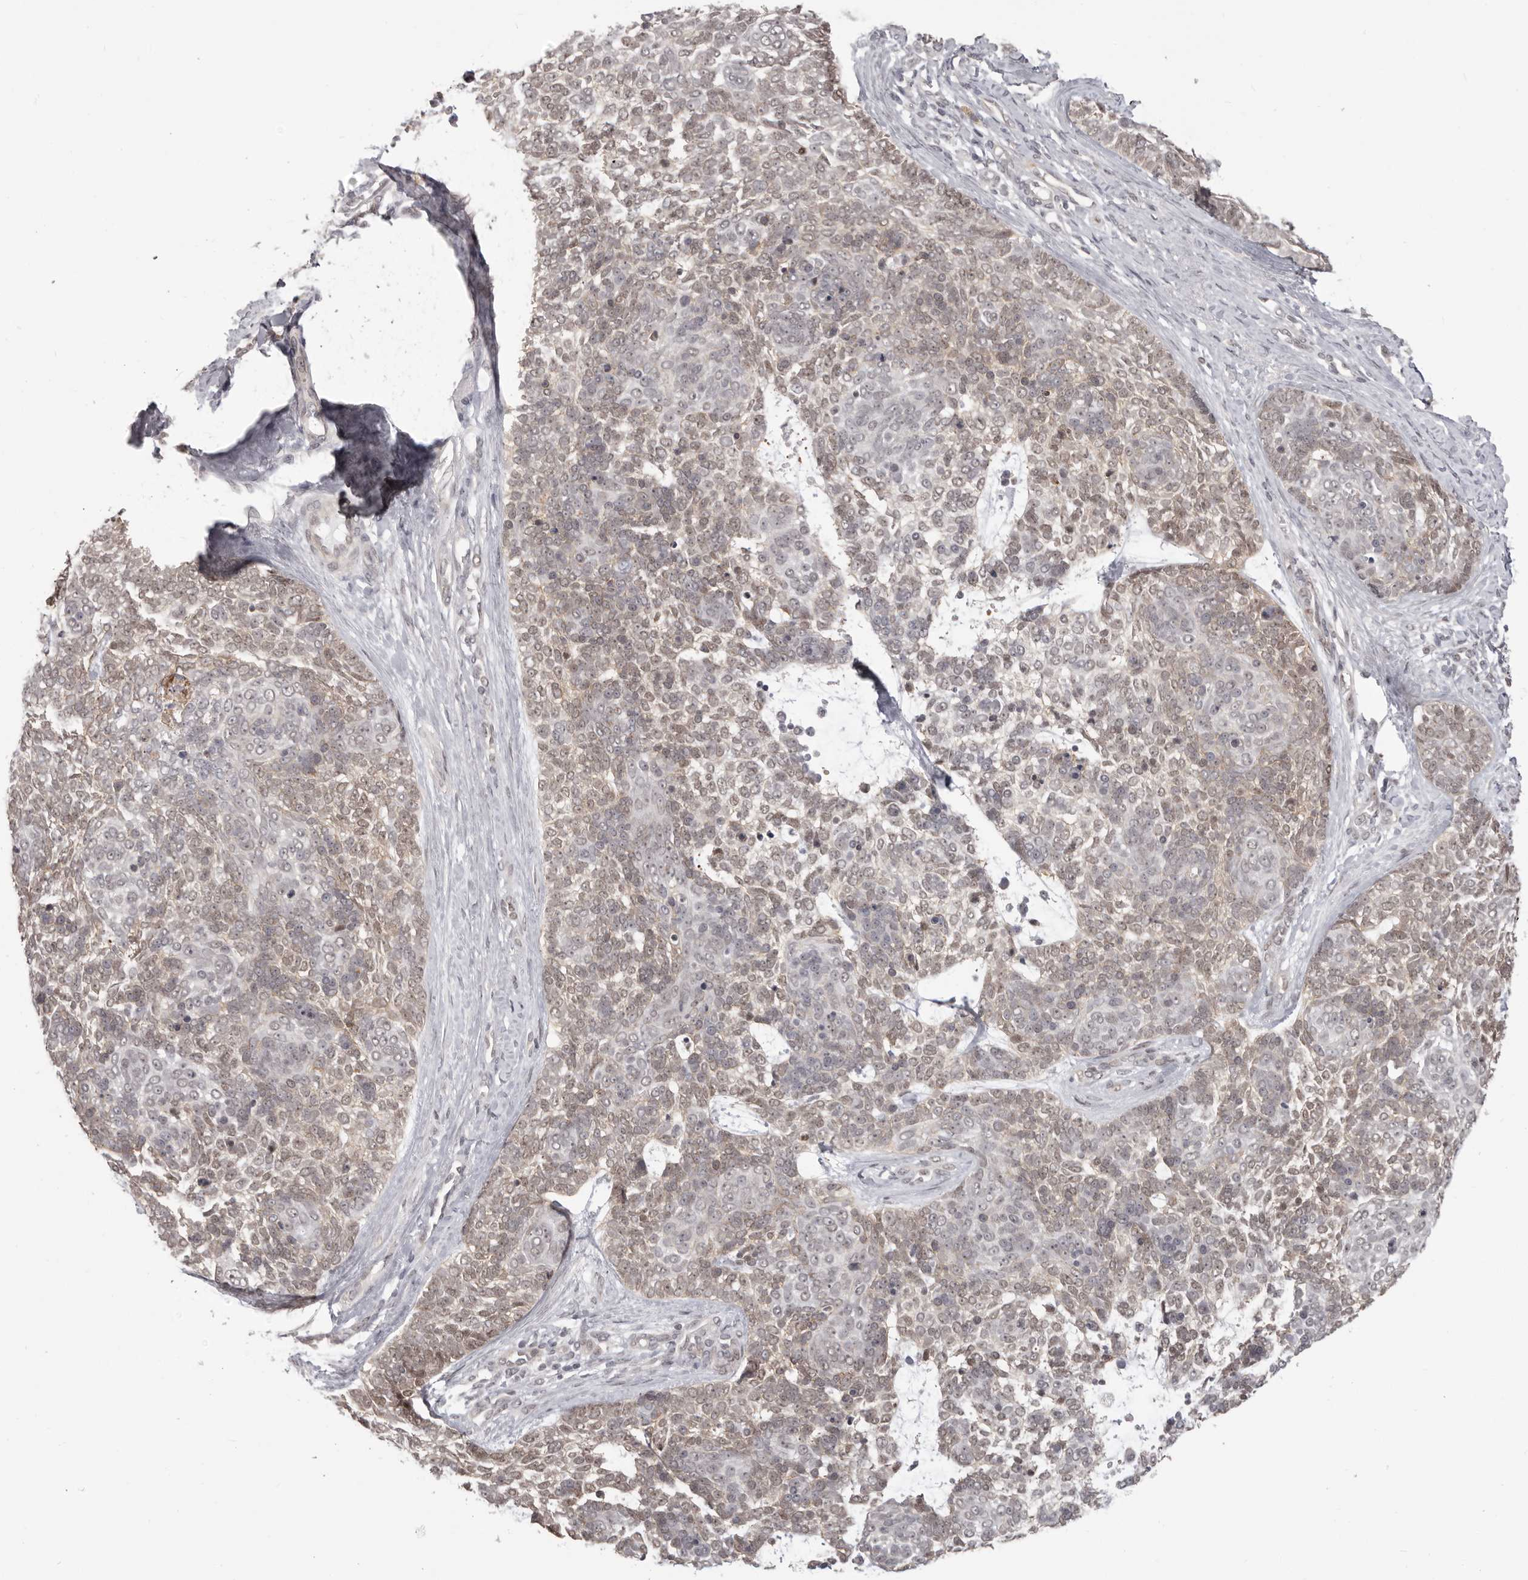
{"staining": {"intensity": "weak", "quantity": "25%-75%", "location": "nuclear"}, "tissue": "skin cancer", "cell_type": "Tumor cells", "image_type": "cancer", "snomed": [{"axis": "morphology", "description": "Basal cell carcinoma"}, {"axis": "topography", "description": "Skin"}], "caption": "A brown stain labels weak nuclear positivity of a protein in human basal cell carcinoma (skin) tumor cells. (DAB IHC, brown staining for protein, blue staining for nuclei).", "gene": "RNF2", "patient": {"sex": "female", "age": 81}}